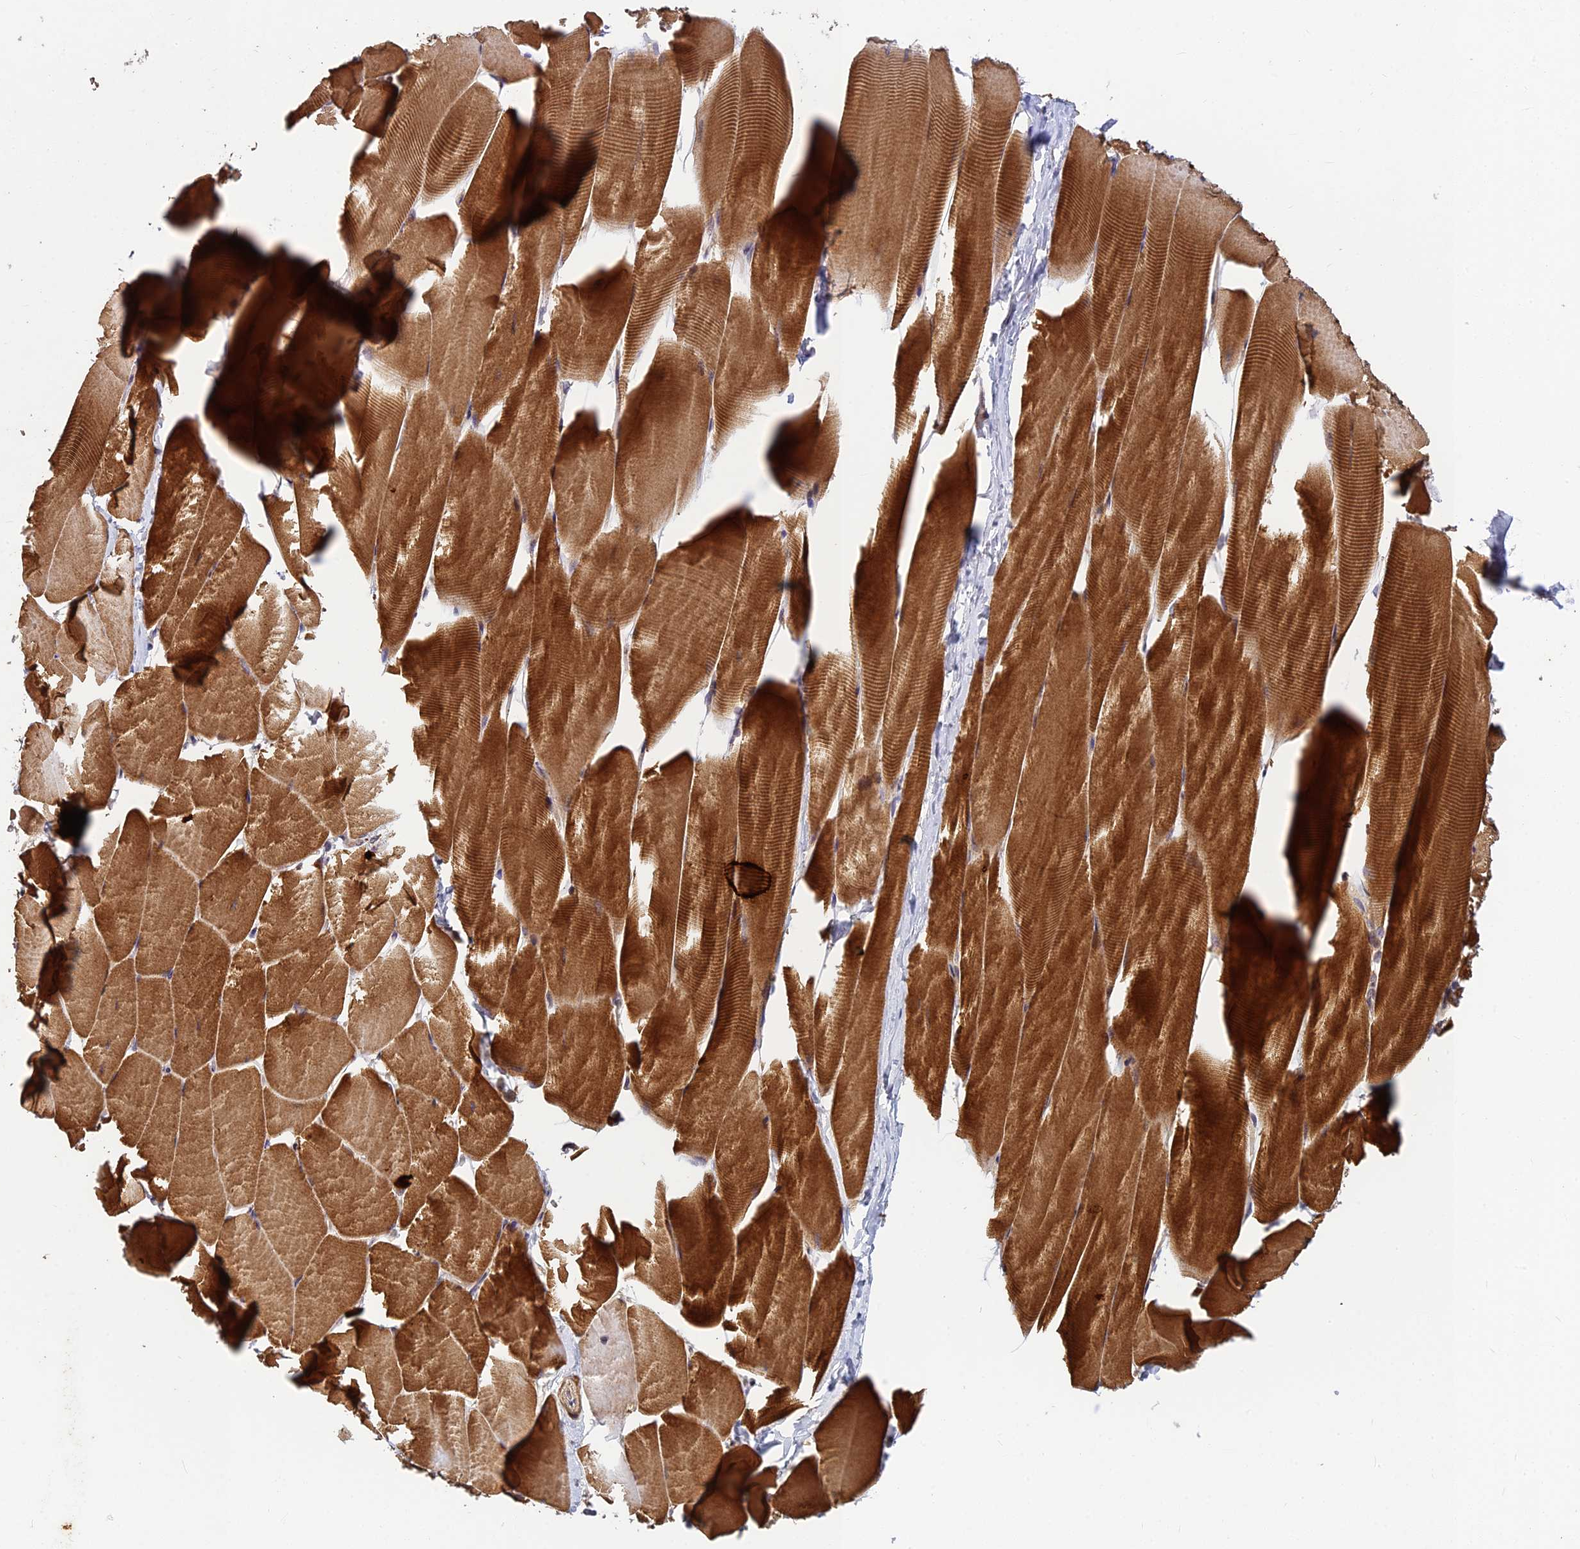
{"staining": {"intensity": "strong", "quantity": ">75%", "location": "cytoplasmic/membranous"}, "tissue": "skeletal muscle", "cell_type": "Myocytes", "image_type": "normal", "snomed": [{"axis": "morphology", "description": "Normal tissue, NOS"}, {"axis": "topography", "description": "Skeletal muscle"}], "caption": "This micrograph exhibits immunohistochemistry staining of benign skeletal muscle, with high strong cytoplasmic/membranous positivity in approximately >75% of myocytes.", "gene": "PIKFYVE", "patient": {"sex": "male", "age": 25}}